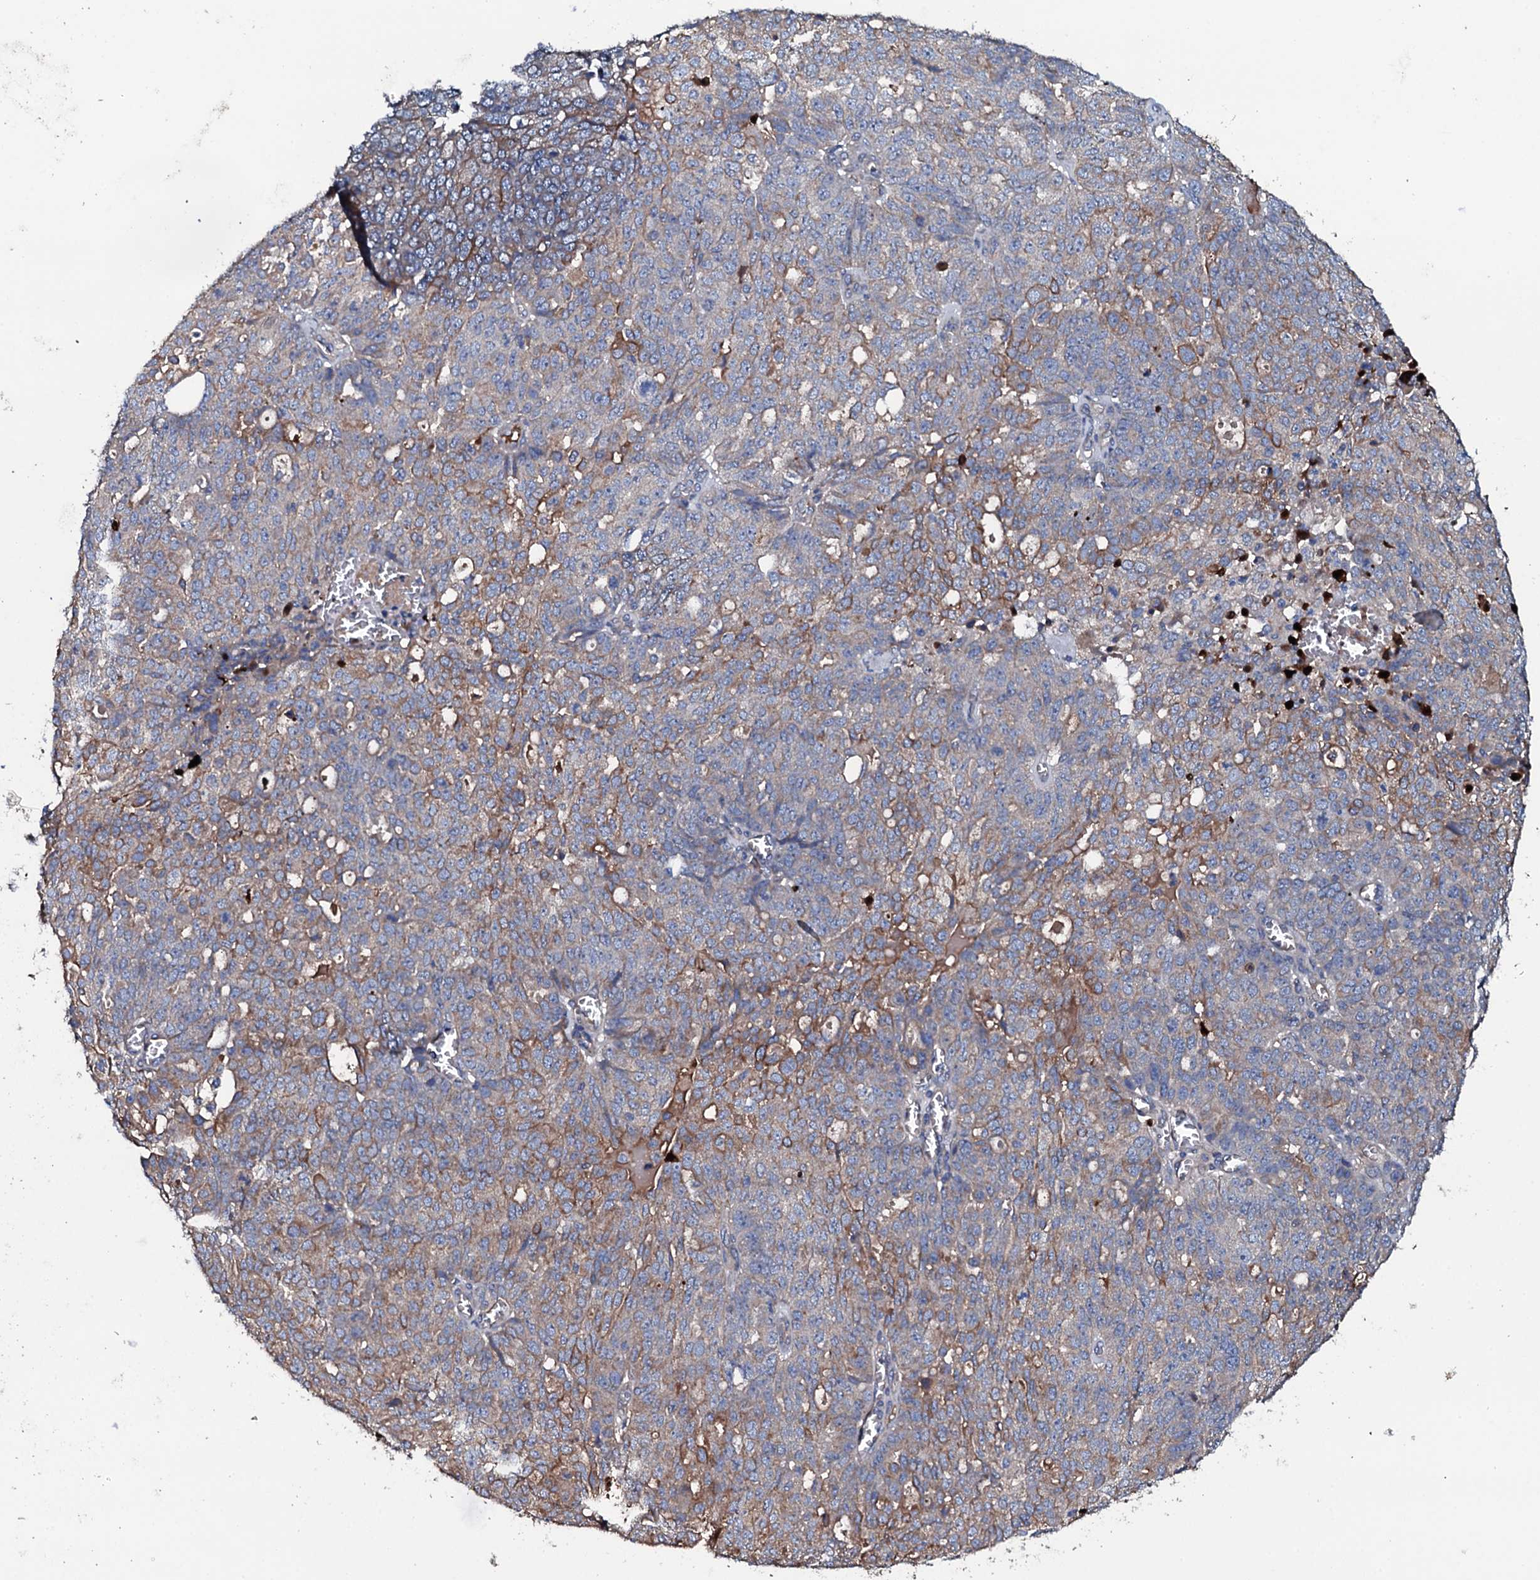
{"staining": {"intensity": "moderate", "quantity": "<25%", "location": "cytoplasmic/membranous"}, "tissue": "ovarian cancer", "cell_type": "Tumor cells", "image_type": "cancer", "snomed": [{"axis": "morphology", "description": "Cystadenocarcinoma, serous, NOS"}, {"axis": "topography", "description": "Soft tissue"}, {"axis": "topography", "description": "Ovary"}], "caption": "Immunohistochemistry (IHC) image of ovarian cancer stained for a protein (brown), which shows low levels of moderate cytoplasmic/membranous expression in approximately <25% of tumor cells.", "gene": "NEK1", "patient": {"sex": "female", "age": 57}}